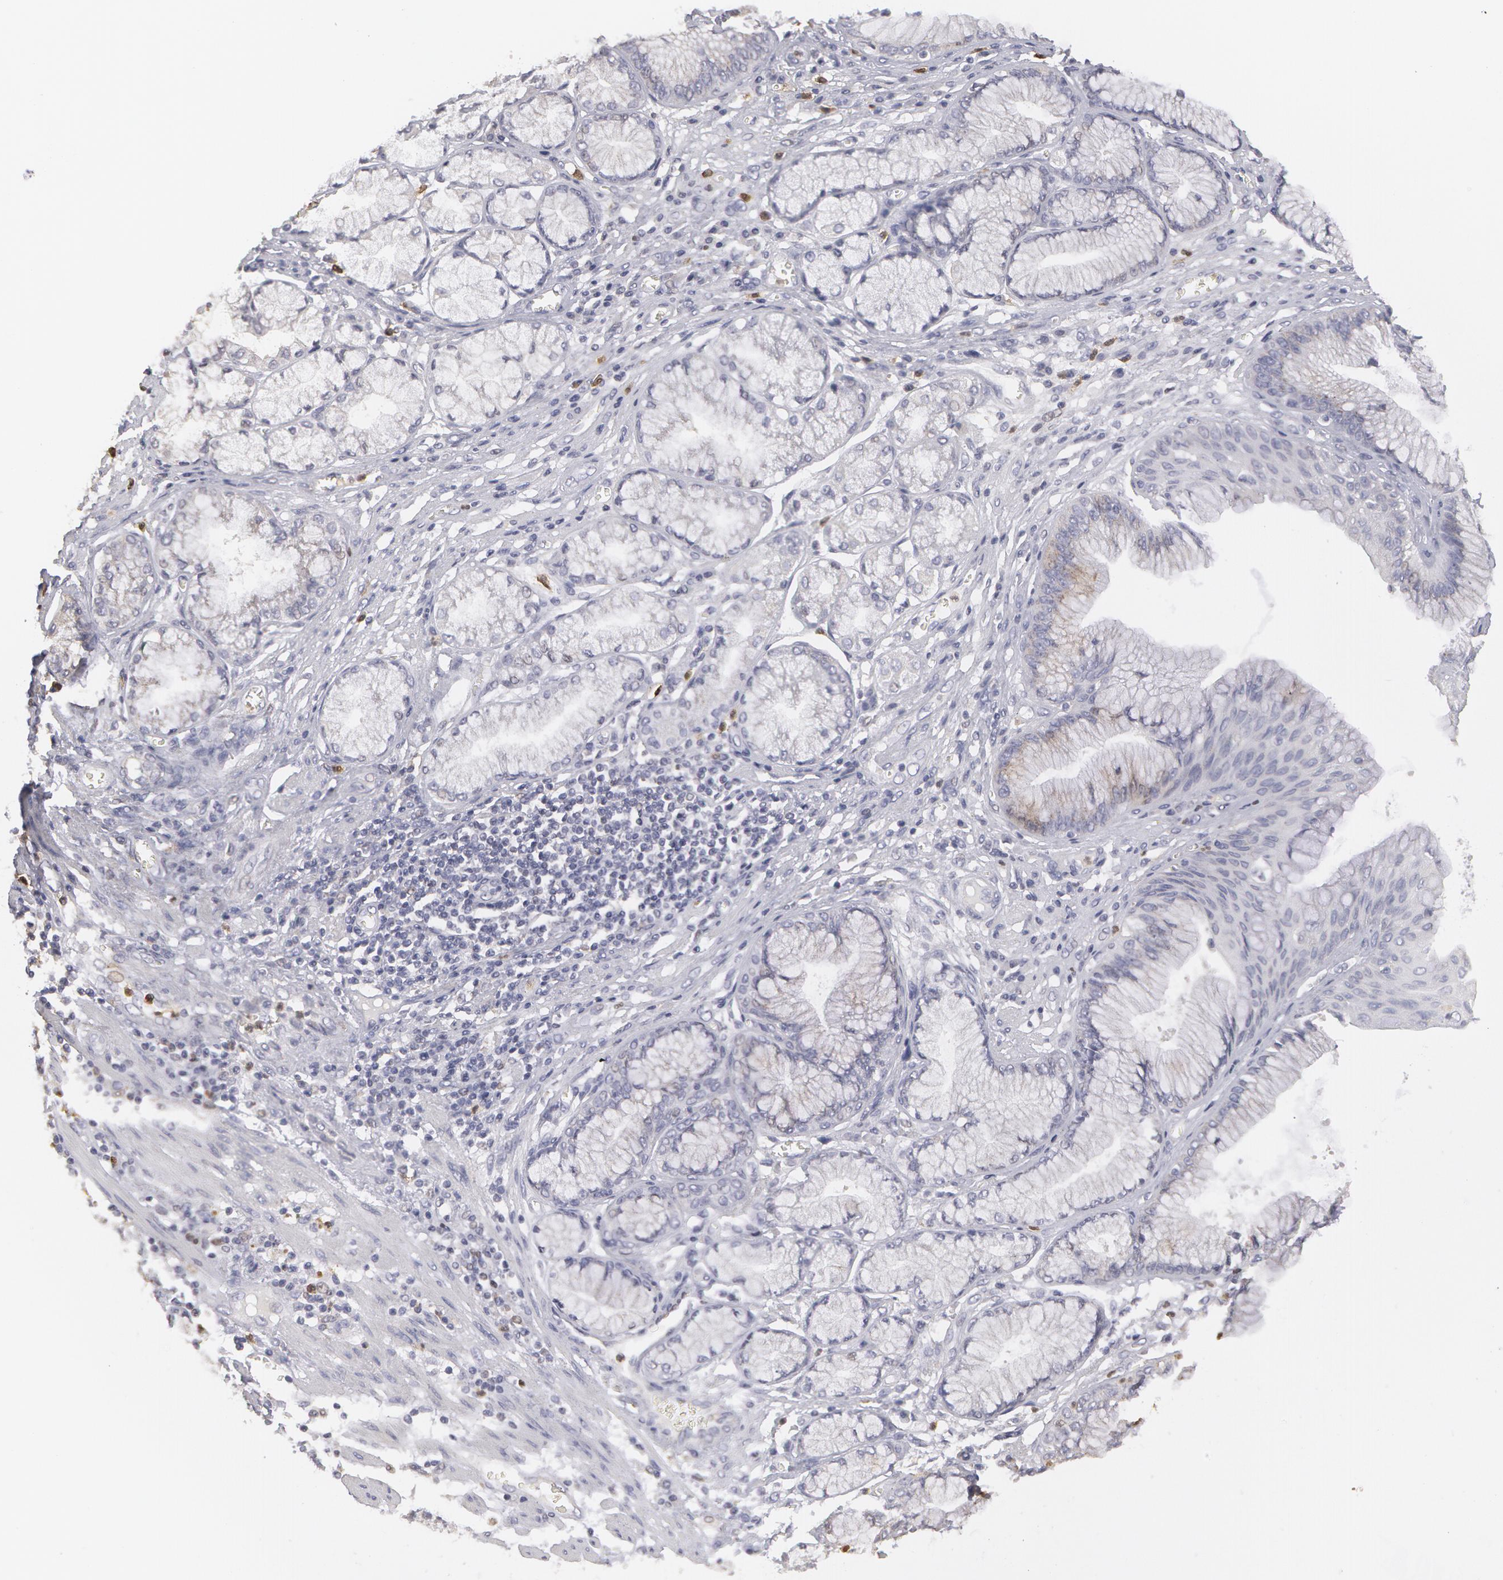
{"staining": {"intensity": "weak", "quantity": "25%-75%", "location": "cytoplasmic/membranous"}, "tissue": "stomach cancer", "cell_type": "Tumor cells", "image_type": "cancer", "snomed": [{"axis": "morphology", "description": "Adenocarcinoma, NOS"}, {"axis": "topography", "description": "Pancreas"}, {"axis": "topography", "description": "Stomach, upper"}], "caption": "This is a histology image of immunohistochemistry (IHC) staining of stomach adenocarcinoma, which shows weak positivity in the cytoplasmic/membranous of tumor cells.", "gene": "CAT", "patient": {"sex": "male", "age": 77}}